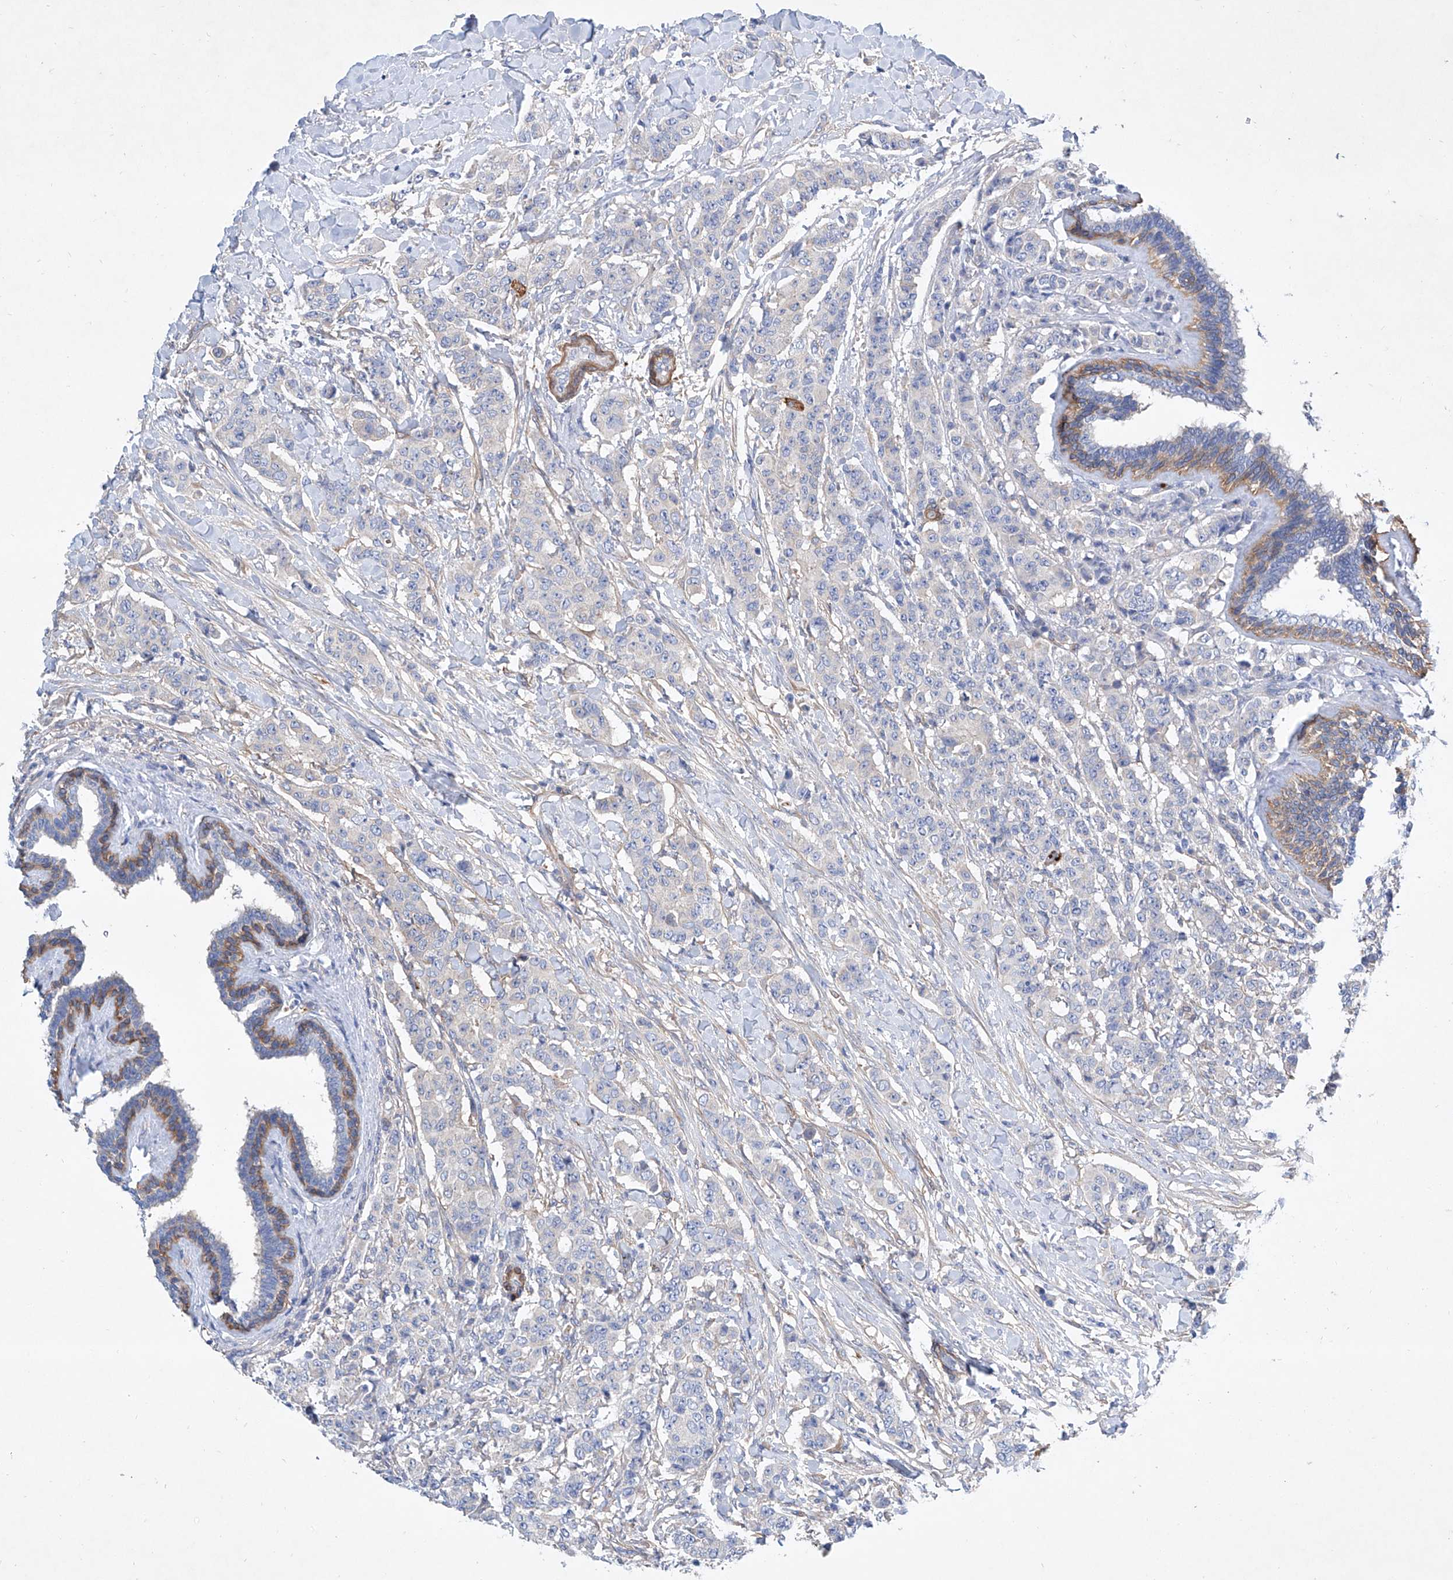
{"staining": {"intensity": "negative", "quantity": "none", "location": "none"}, "tissue": "breast cancer", "cell_type": "Tumor cells", "image_type": "cancer", "snomed": [{"axis": "morphology", "description": "Duct carcinoma"}, {"axis": "topography", "description": "Breast"}], "caption": "The IHC micrograph has no significant staining in tumor cells of breast infiltrating ductal carcinoma tissue.", "gene": "TAS2R60", "patient": {"sex": "female", "age": 40}}